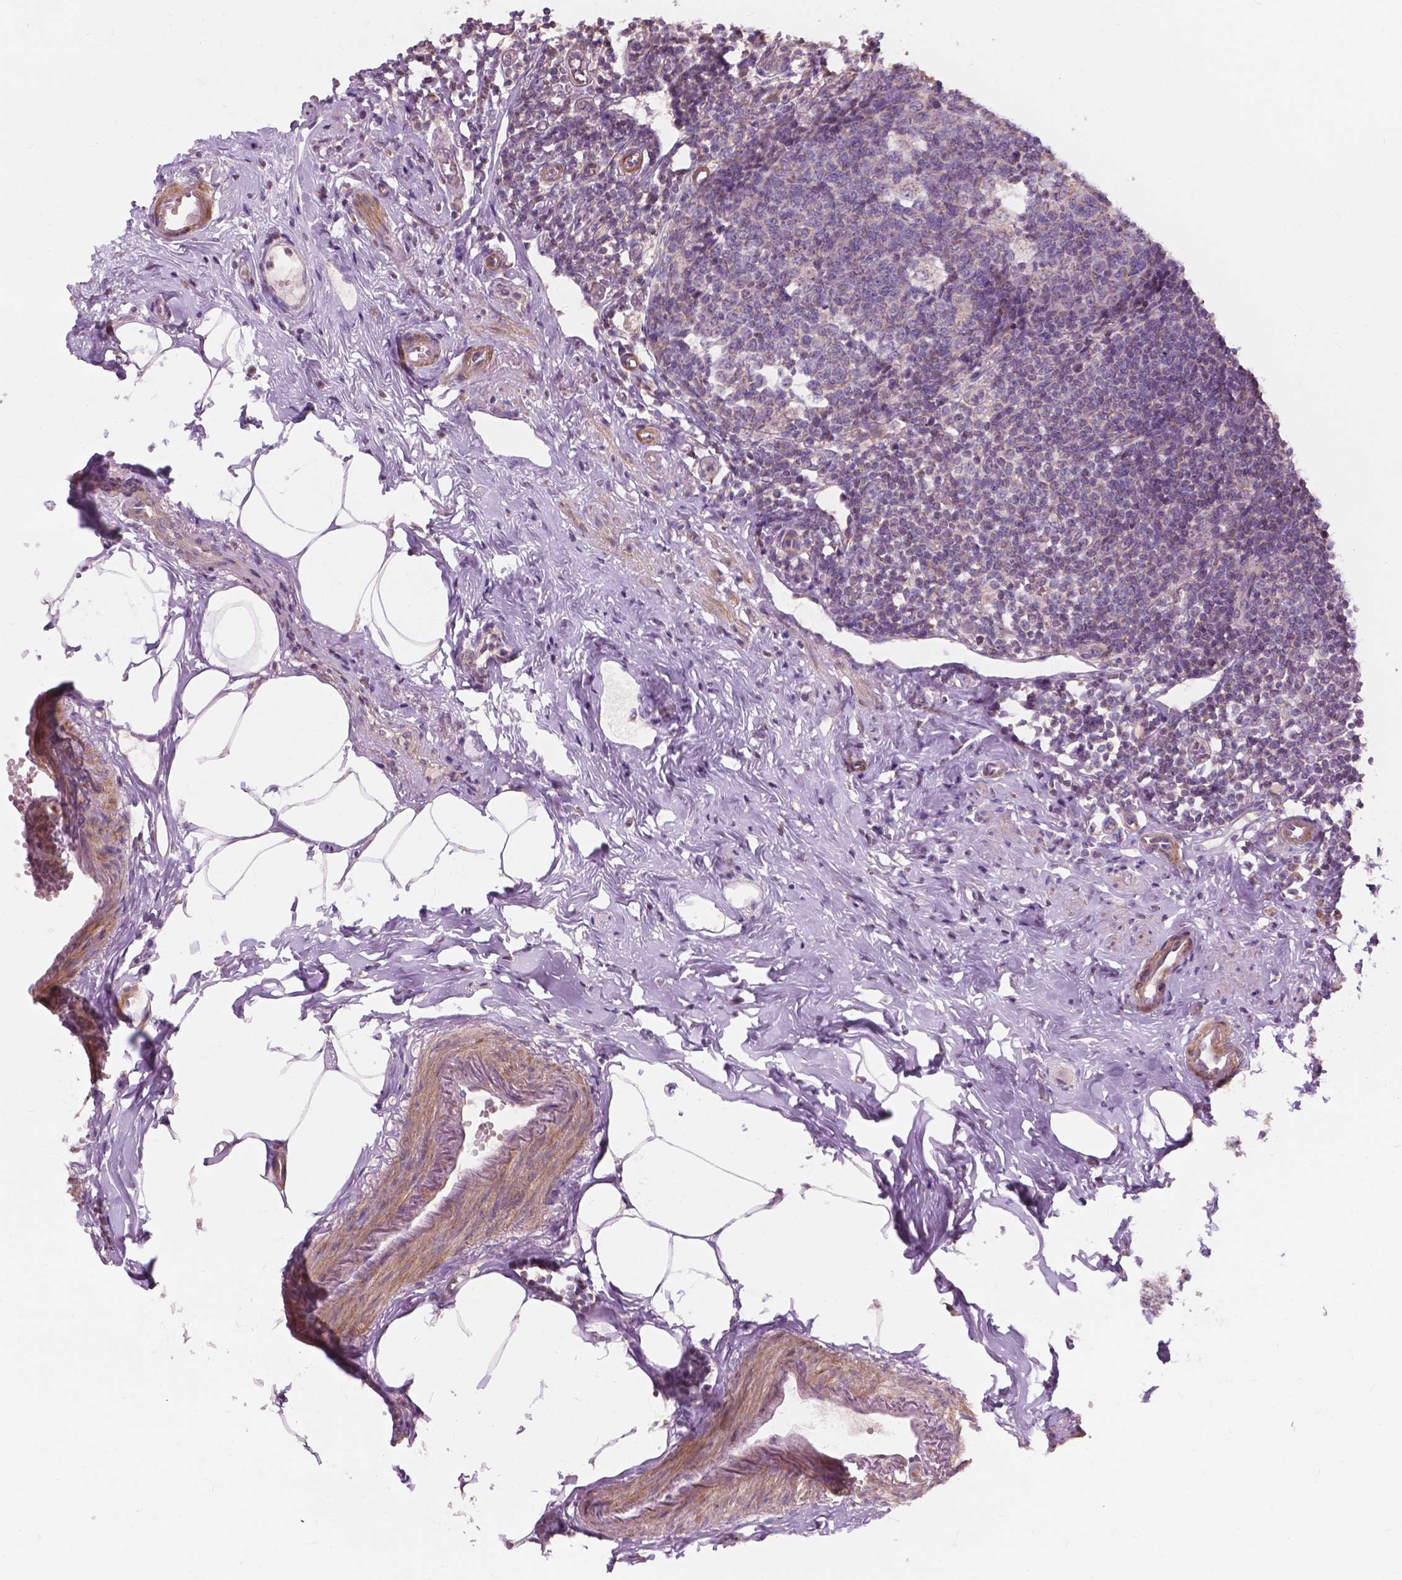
{"staining": {"intensity": "moderate", "quantity": ">75%", "location": "cytoplasmic/membranous"}, "tissue": "appendix", "cell_type": "Glandular cells", "image_type": "normal", "snomed": [{"axis": "morphology", "description": "Normal tissue, NOS"}, {"axis": "morphology", "description": "Carcinoma, endometroid"}, {"axis": "topography", "description": "Appendix"}, {"axis": "topography", "description": "Colon"}], "caption": "Brown immunohistochemical staining in normal appendix displays moderate cytoplasmic/membranous staining in about >75% of glandular cells.", "gene": "NDUFA10", "patient": {"sex": "female", "age": 60}}